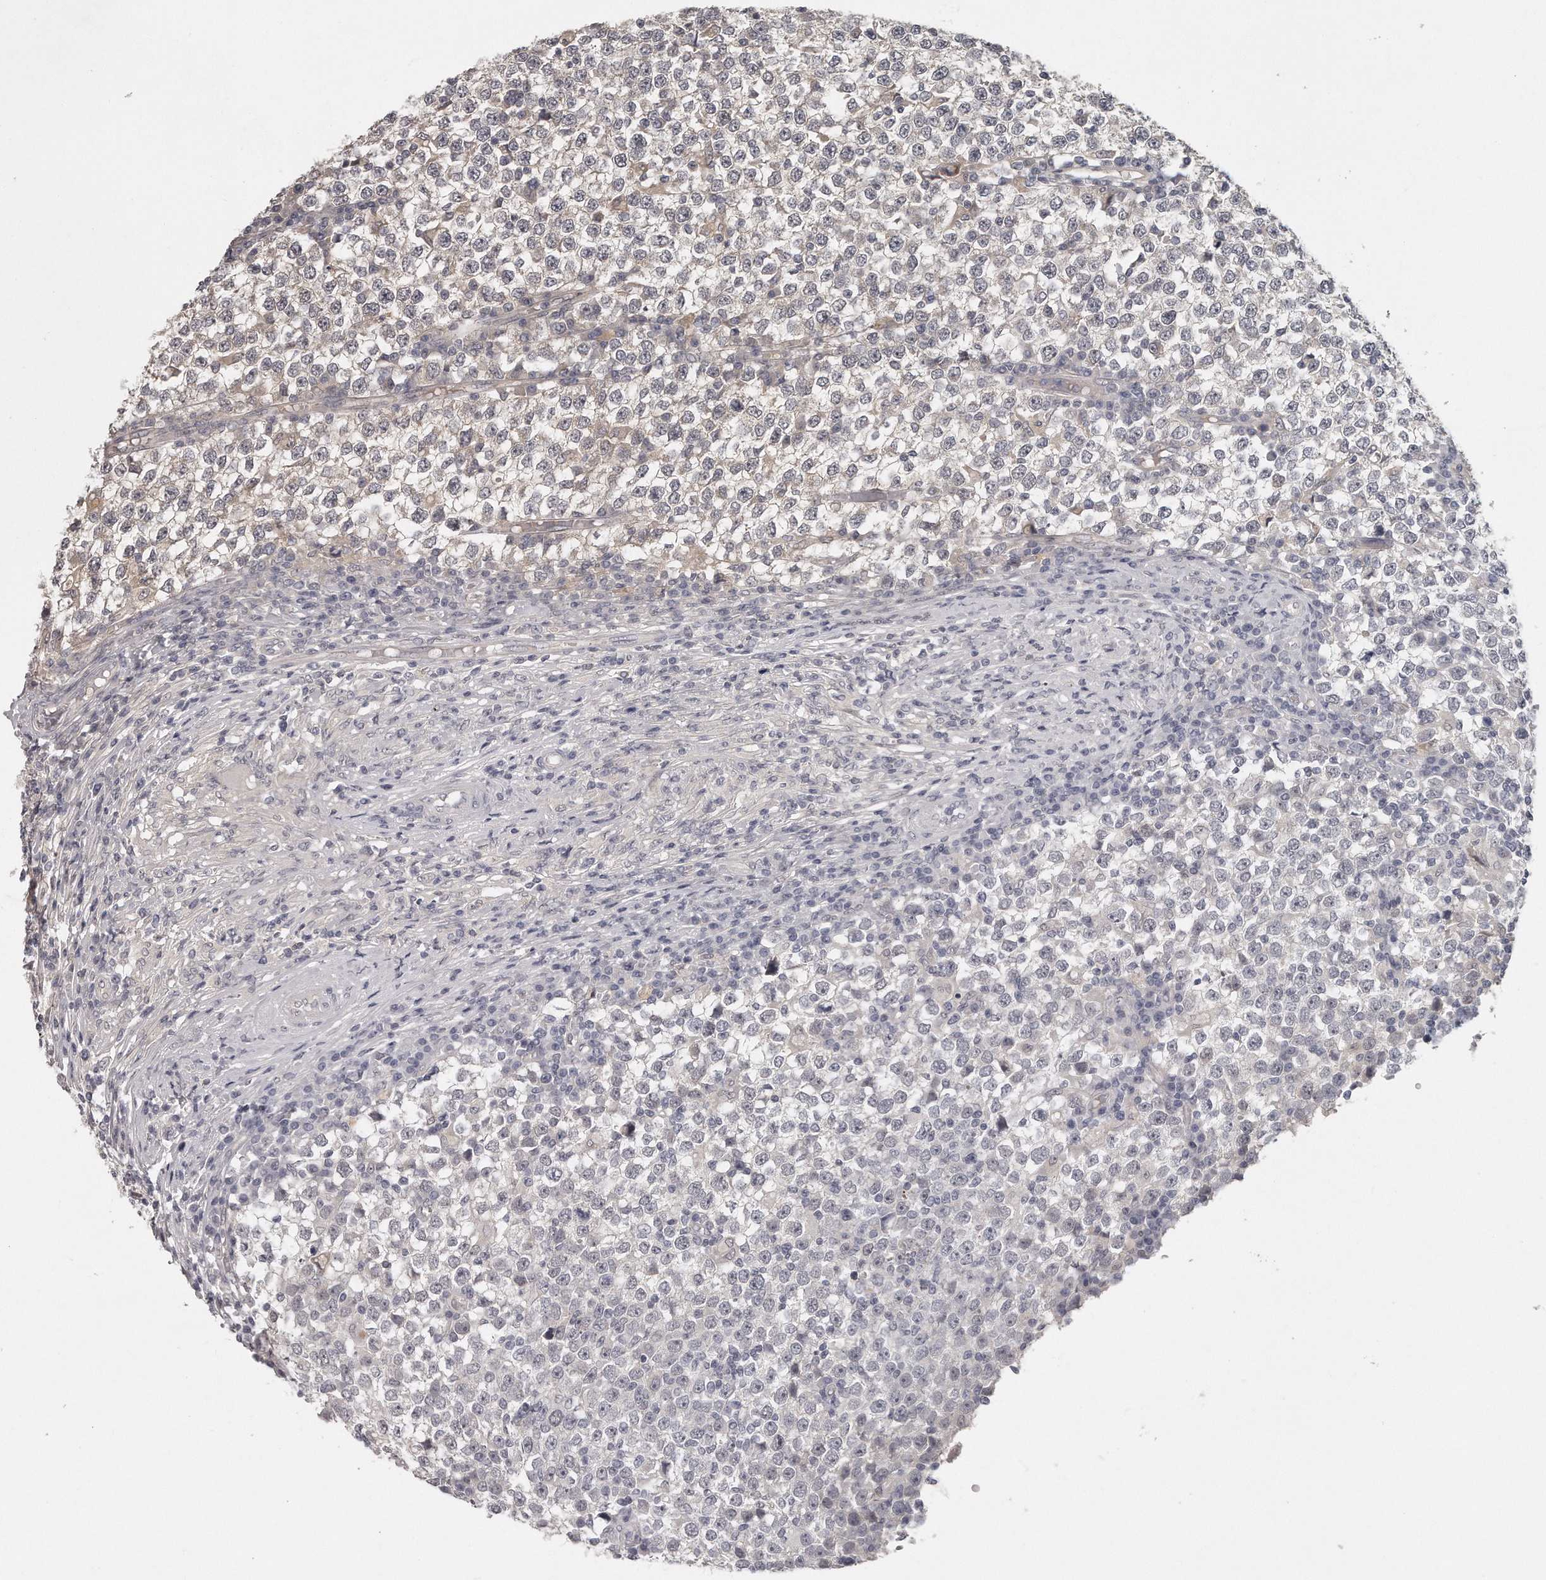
{"staining": {"intensity": "weak", "quantity": "<25%", "location": "cytoplasmic/membranous"}, "tissue": "testis cancer", "cell_type": "Tumor cells", "image_type": "cancer", "snomed": [{"axis": "morphology", "description": "Seminoma, NOS"}, {"axis": "topography", "description": "Testis"}], "caption": "A high-resolution photomicrograph shows immunohistochemistry staining of seminoma (testis), which displays no significant staining in tumor cells. (DAB immunohistochemistry (IHC) visualized using brightfield microscopy, high magnification).", "gene": "GGCT", "patient": {"sex": "male", "age": 65}}